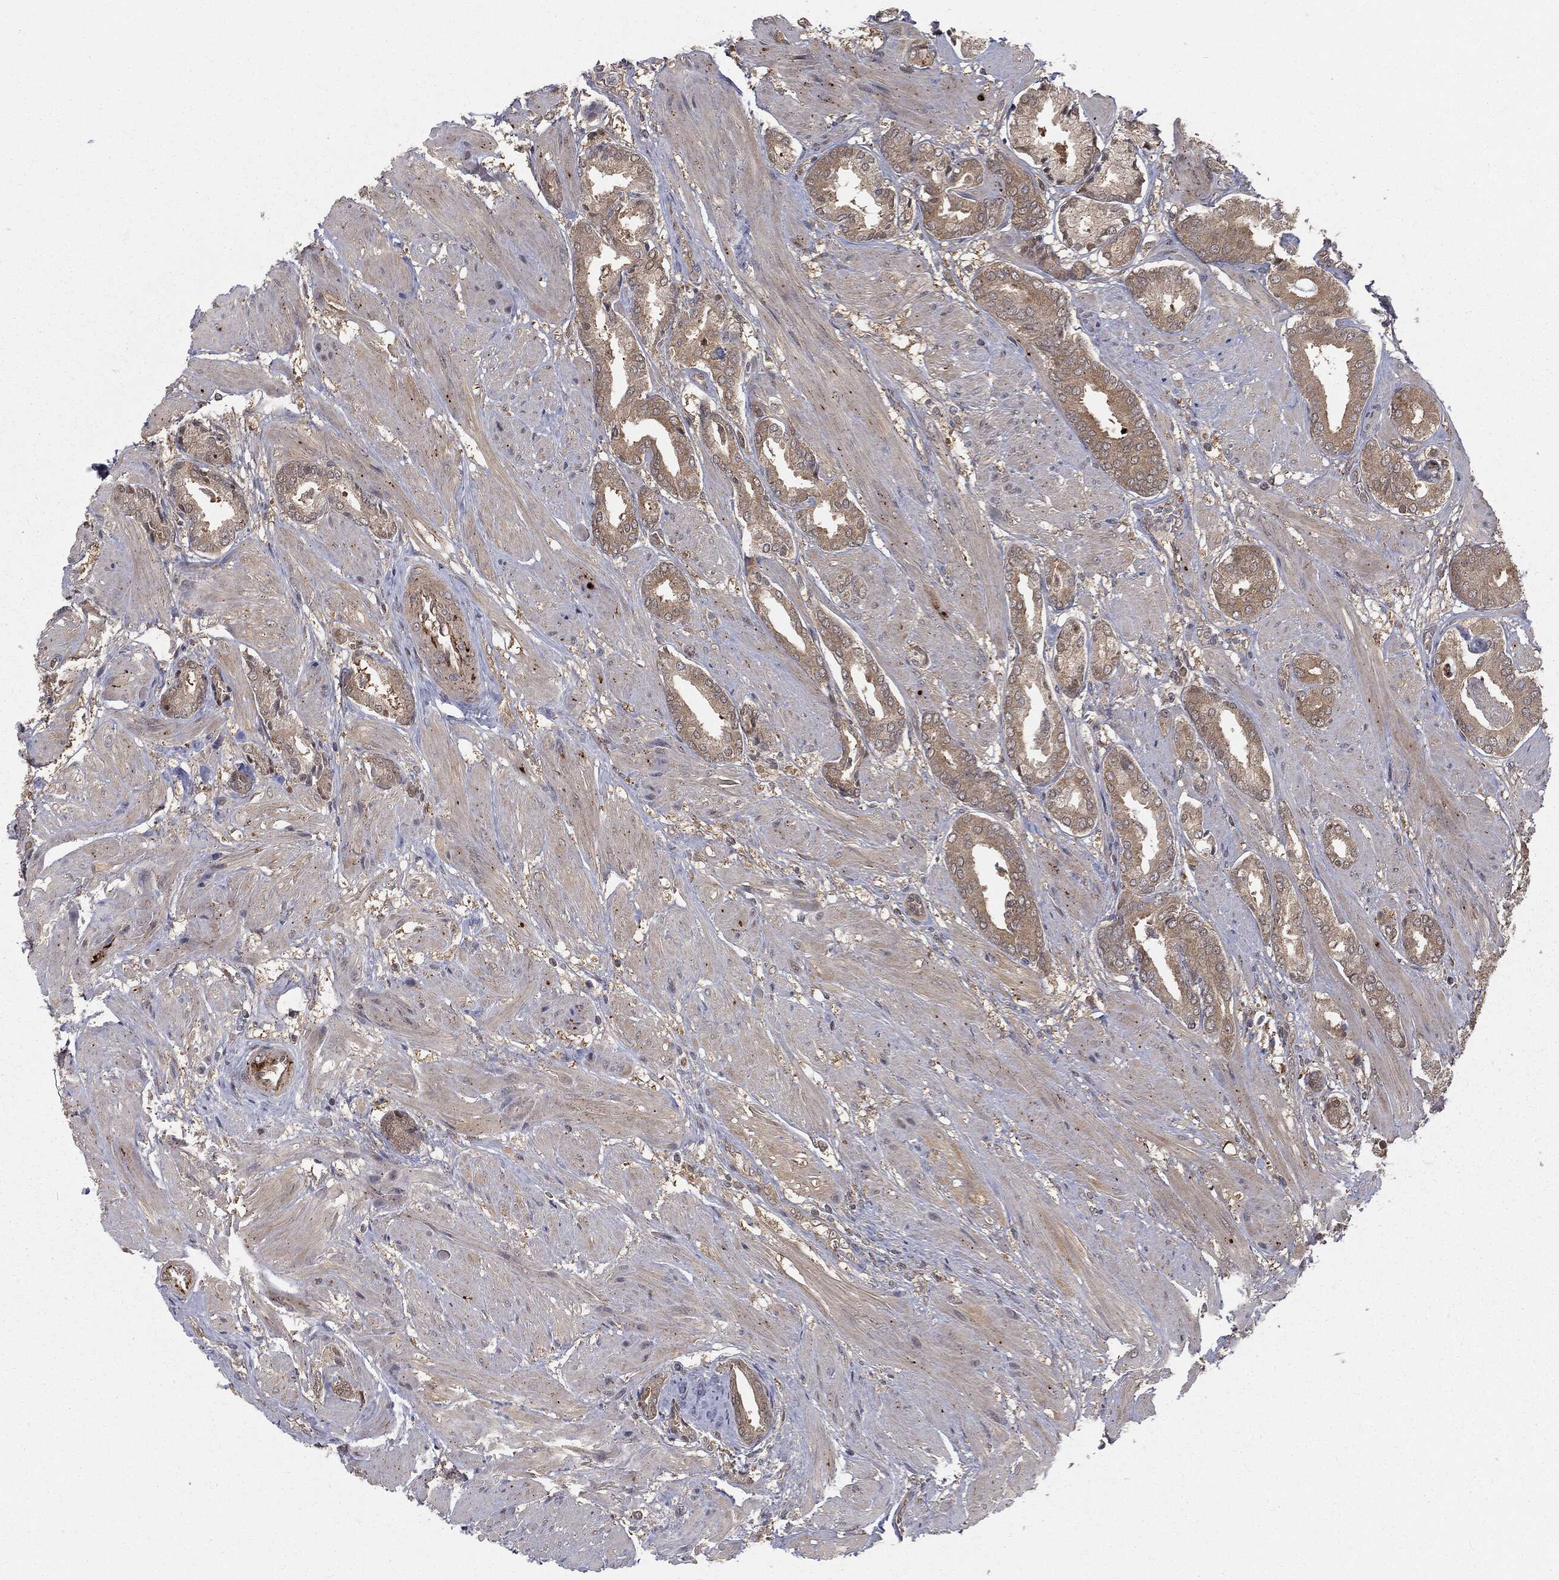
{"staining": {"intensity": "weak", "quantity": ">75%", "location": "cytoplasmic/membranous"}, "tissue": "prostate cancer", "cell_type": "Tumor cells", "image_type": "cancer", "snomed": [{"axis": "morphology", "description": "Adenocarcinoma, High grade"}, {"axis": "topography", "description": "Prostate"}], "caption": "High-magnification brightfield microscopy of prostate adenocarcinoma (high-grade) stained with DAB (brown) and counterstained with hematoxylin (blue). tumor cells exhibit weak cytoplasmic/membranous staining is present in about>75% of cells.", "gene": "FBXO7", "patient": {"sex": "male", "age": 56}}